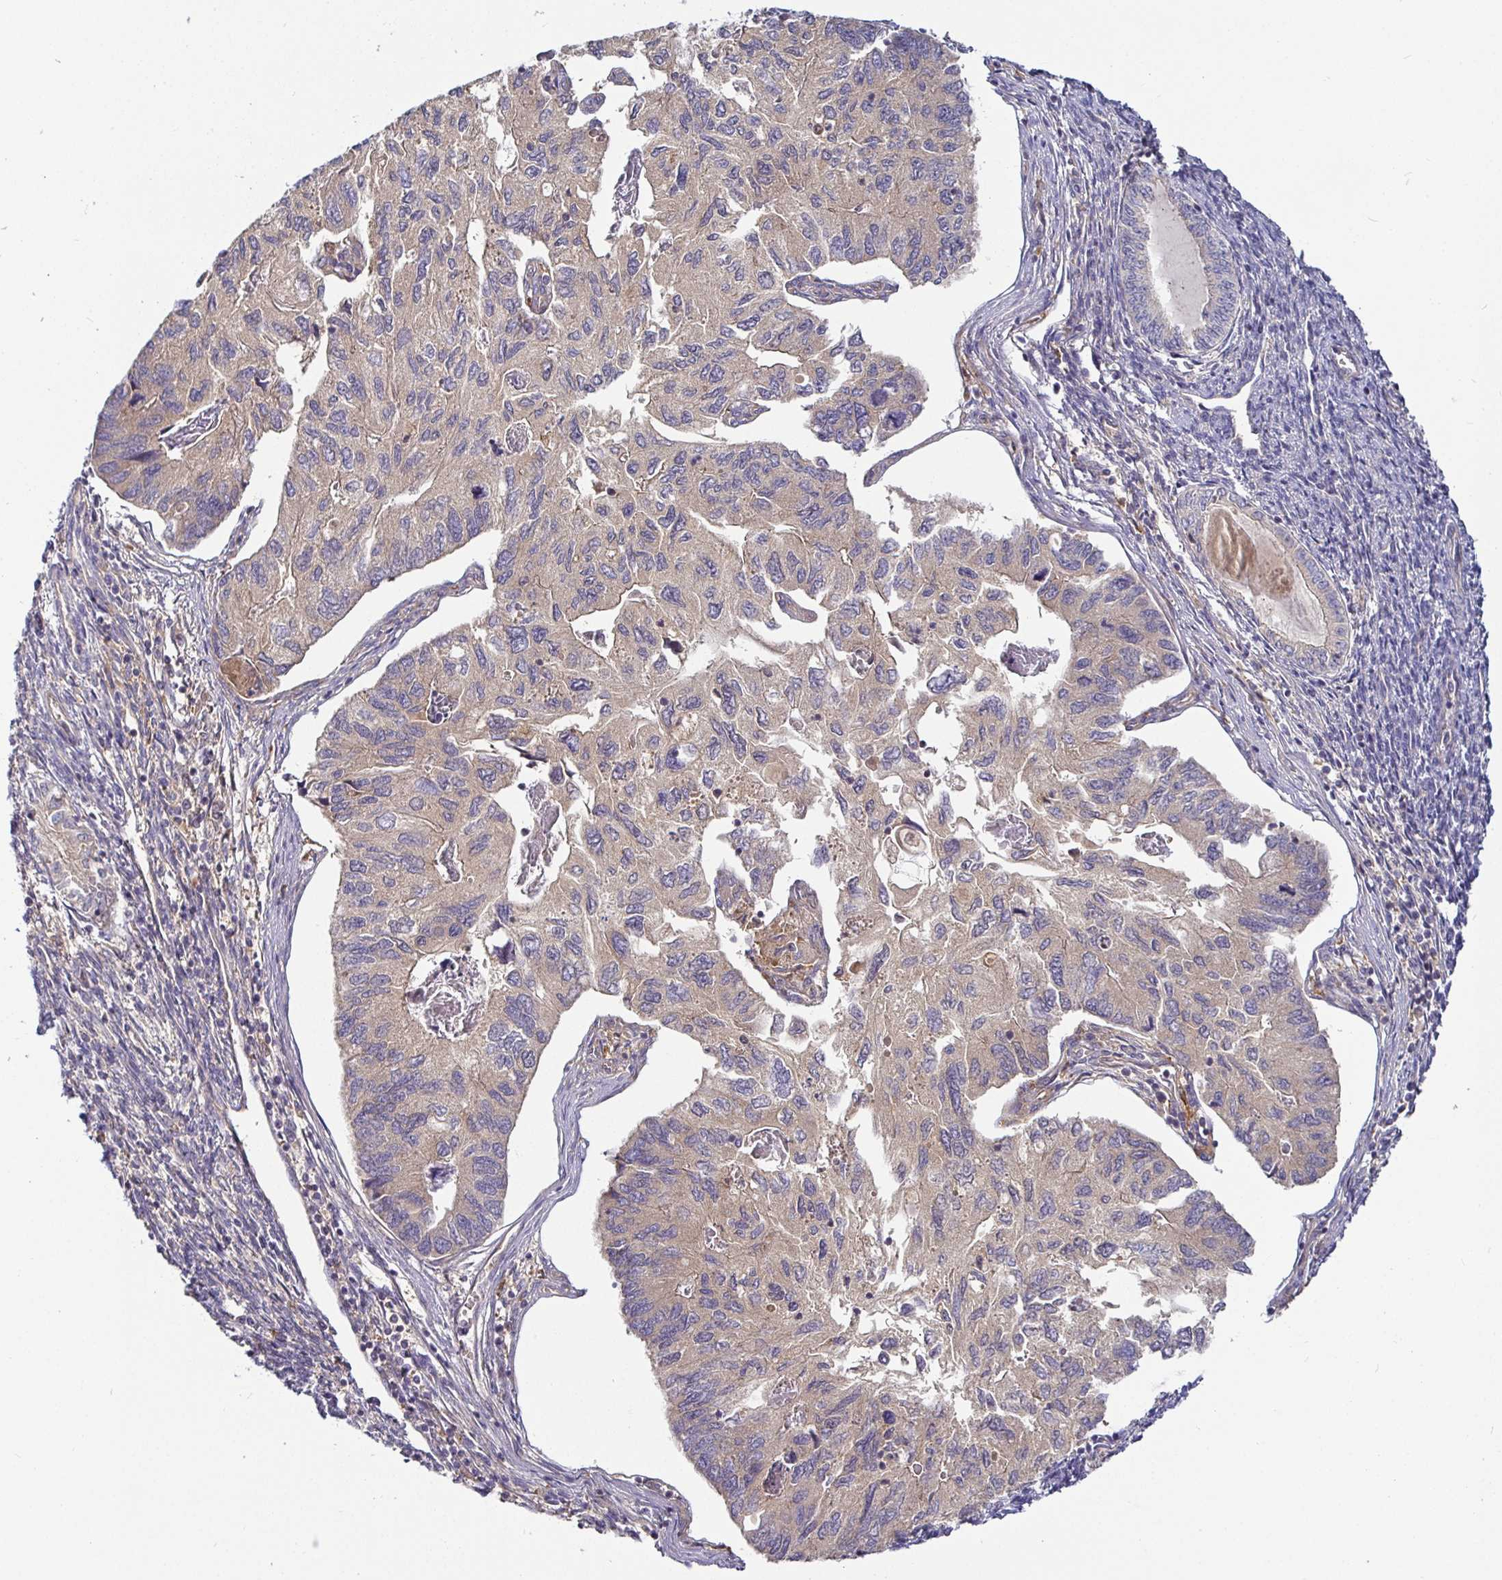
{"staining": {"intensity": "weak", "quantity": ">75%", "location": "cytoplasmic/membranous"}, "tissue": "endometrial cancer", "cell_type": "Tumor cells", "image_type": "cancer", "snomed": [{"axis": "morphology", "description": "Carcinoma, NOS"}, {"axis": "topography", "description": "Uterus"}], "caption": "Approximately >75% of tumor cells in endometrial cancer (carcinoma) exhibit weak cytoplasmic/membranous protein expression as visualized by brown immunohistochemical staining.", "gene": "SNX8", "patient": {"sex": "female", "age": 76}}